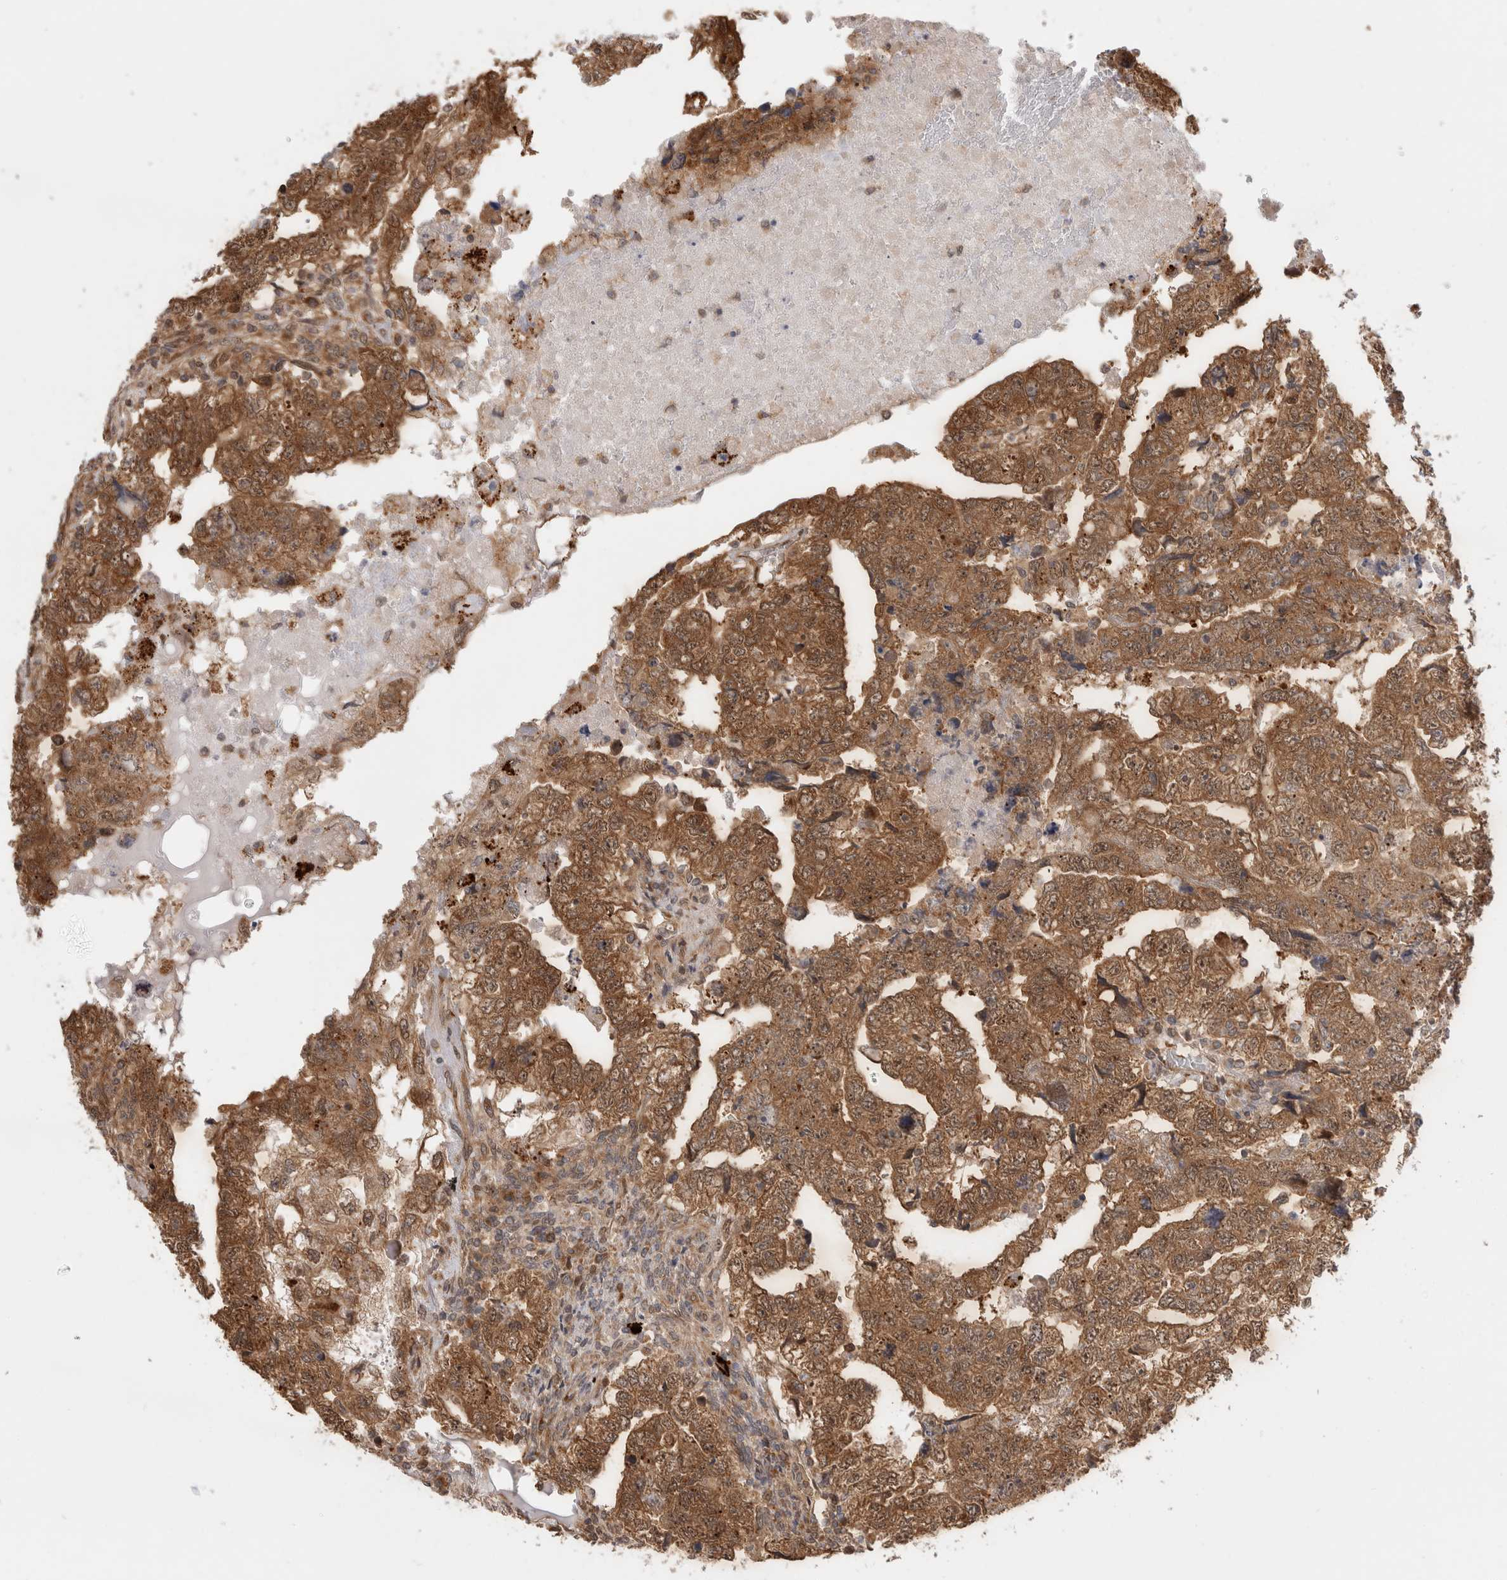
{"staining": {"intensity": "strong", "quantity": ">75%", "location": "cytoplasmic/membranous"}, "tissue": "testis cancer", "cell_type": "Tumor cells", "image_type": "cancer", "snomed": [{"axis": "morphology", "description": "Carcinoma, Embryonal, NOS"}, {"axis": "topography", "description": "Testis"}], "caption": "This is a histology image of IHC staining of testis cancer (embryonal carcinoma), which shows strong staining in the cytoplasmic/membranous of tumor cells.", "gene": "ACTL9", "patient": {"sex": "male", "age": 36}}